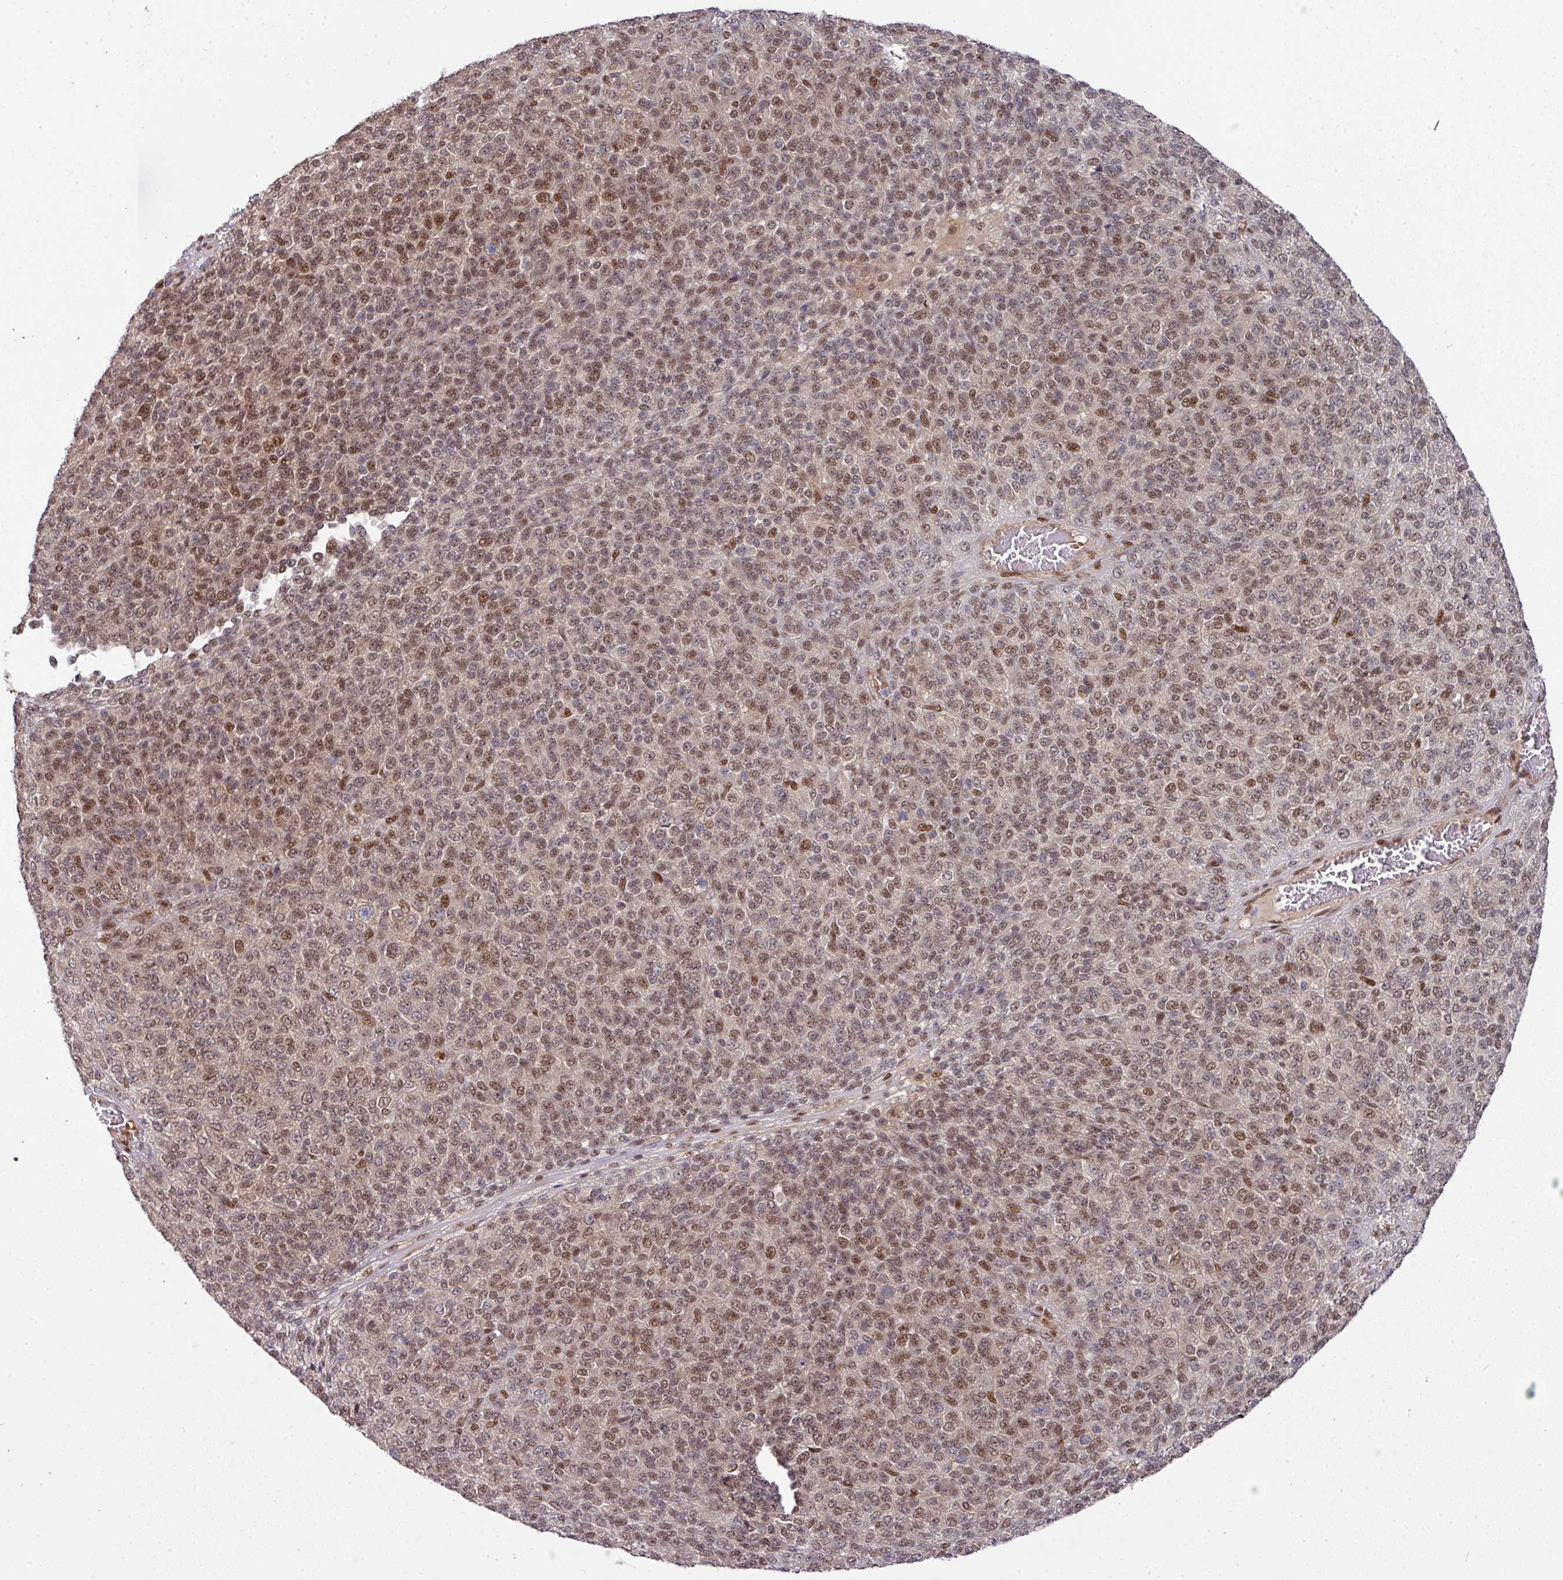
{"staining": {"intensity": "moderate", "quantity": ">75%", "location": "nuclear"}, "tissue": "melanoma", "cell_type": "Tumor cells", "image_type": "cancer", "snomed": [{"axis": "morphology", "description": "Malignant melanoma, Metastatic site"}, {"axis": "topography", "description": "Brain"}], "caption": "Melanoma was stained to show a protein in brown. There is medium levels of moderate nuclear positivity in approximately >75% of tumor cells.", "gene": "CIC", "patient": {"sex": "female", "age": 56}}